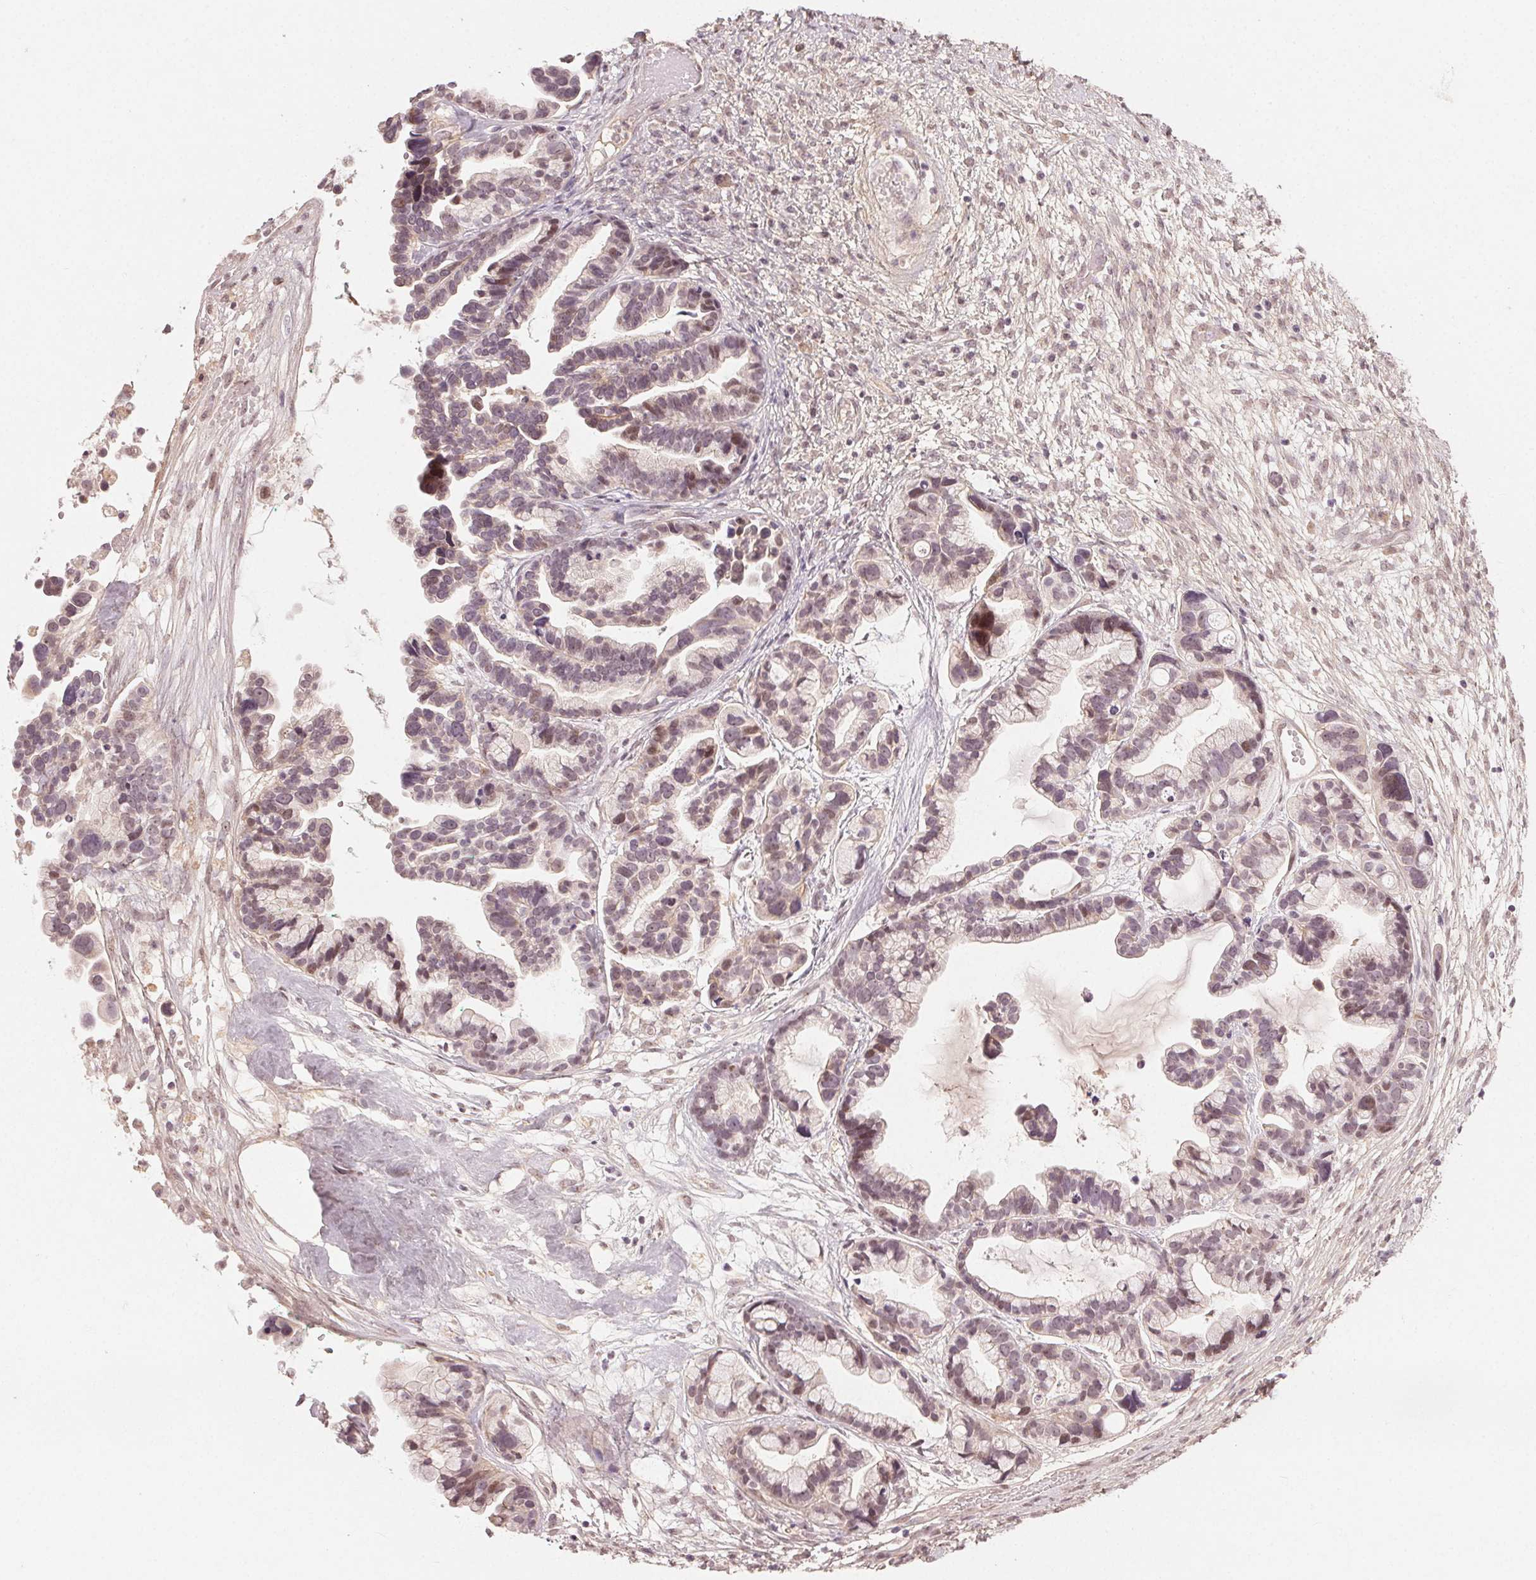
{"staining": {"intensity": "weak", "quantity": "25%-75%", "location": "cytoplasmic/membranous,nuclear"}, "tissue": "ovarian cancer", "cell_type": "Tumor cells", "image_type": "cancer", "snomed": [{"axis": "morphology", "description": "Cystadenocarcinoma, serous, NOS"}, {"axis": "topography", "description": "Ovary"}], "caption": "Weak cytoplasmic/membranous and nuclear protein positivity is present in about 25%-75% of tumor cells in serous cystadenocarcinoma (ovarian). (Brightfield microscopy of DAB IHC at high magnification).", "gene": "TUB", "patient": {"sex": "female", "age": 56}}